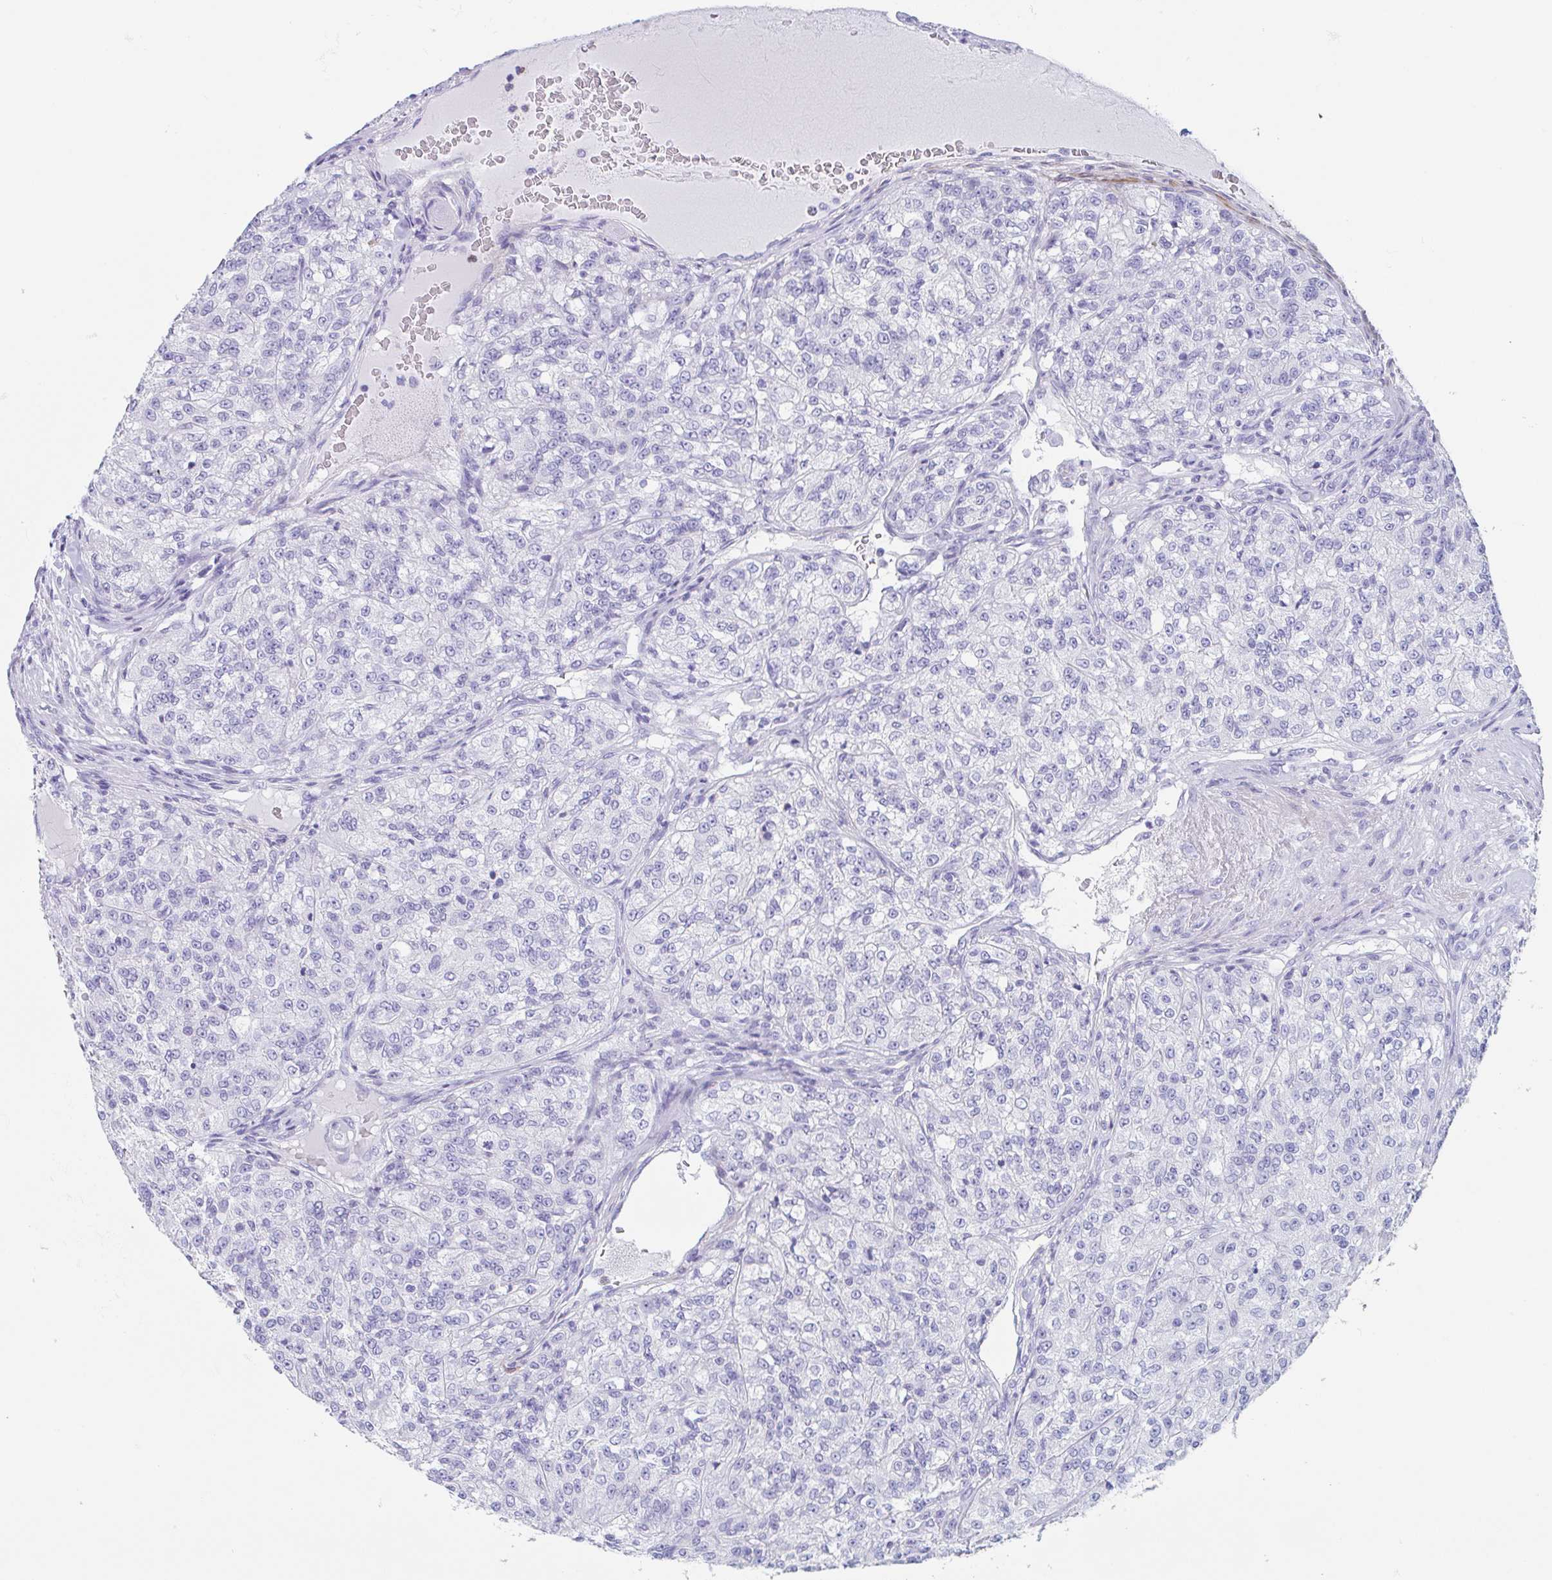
{"staining": {"intensity": "negative", "quantity": "none", "location": "none"}, "tissue": "renal cancer", "cell_type": "Tumor cells", "image_type": "cancer", "snomed": [{"axis": "morphology", "description": "Adenocarcinoma, NOS"}, {"axis": "topography", "description": "Kidney"}], "caption": "IHC micrograph of renal adenocarcinoma stained for a protein (brown), which shows no expression in tumor cells.", "gene": "TAS2R41", "patient": {"sex": "female", "age": 63}}